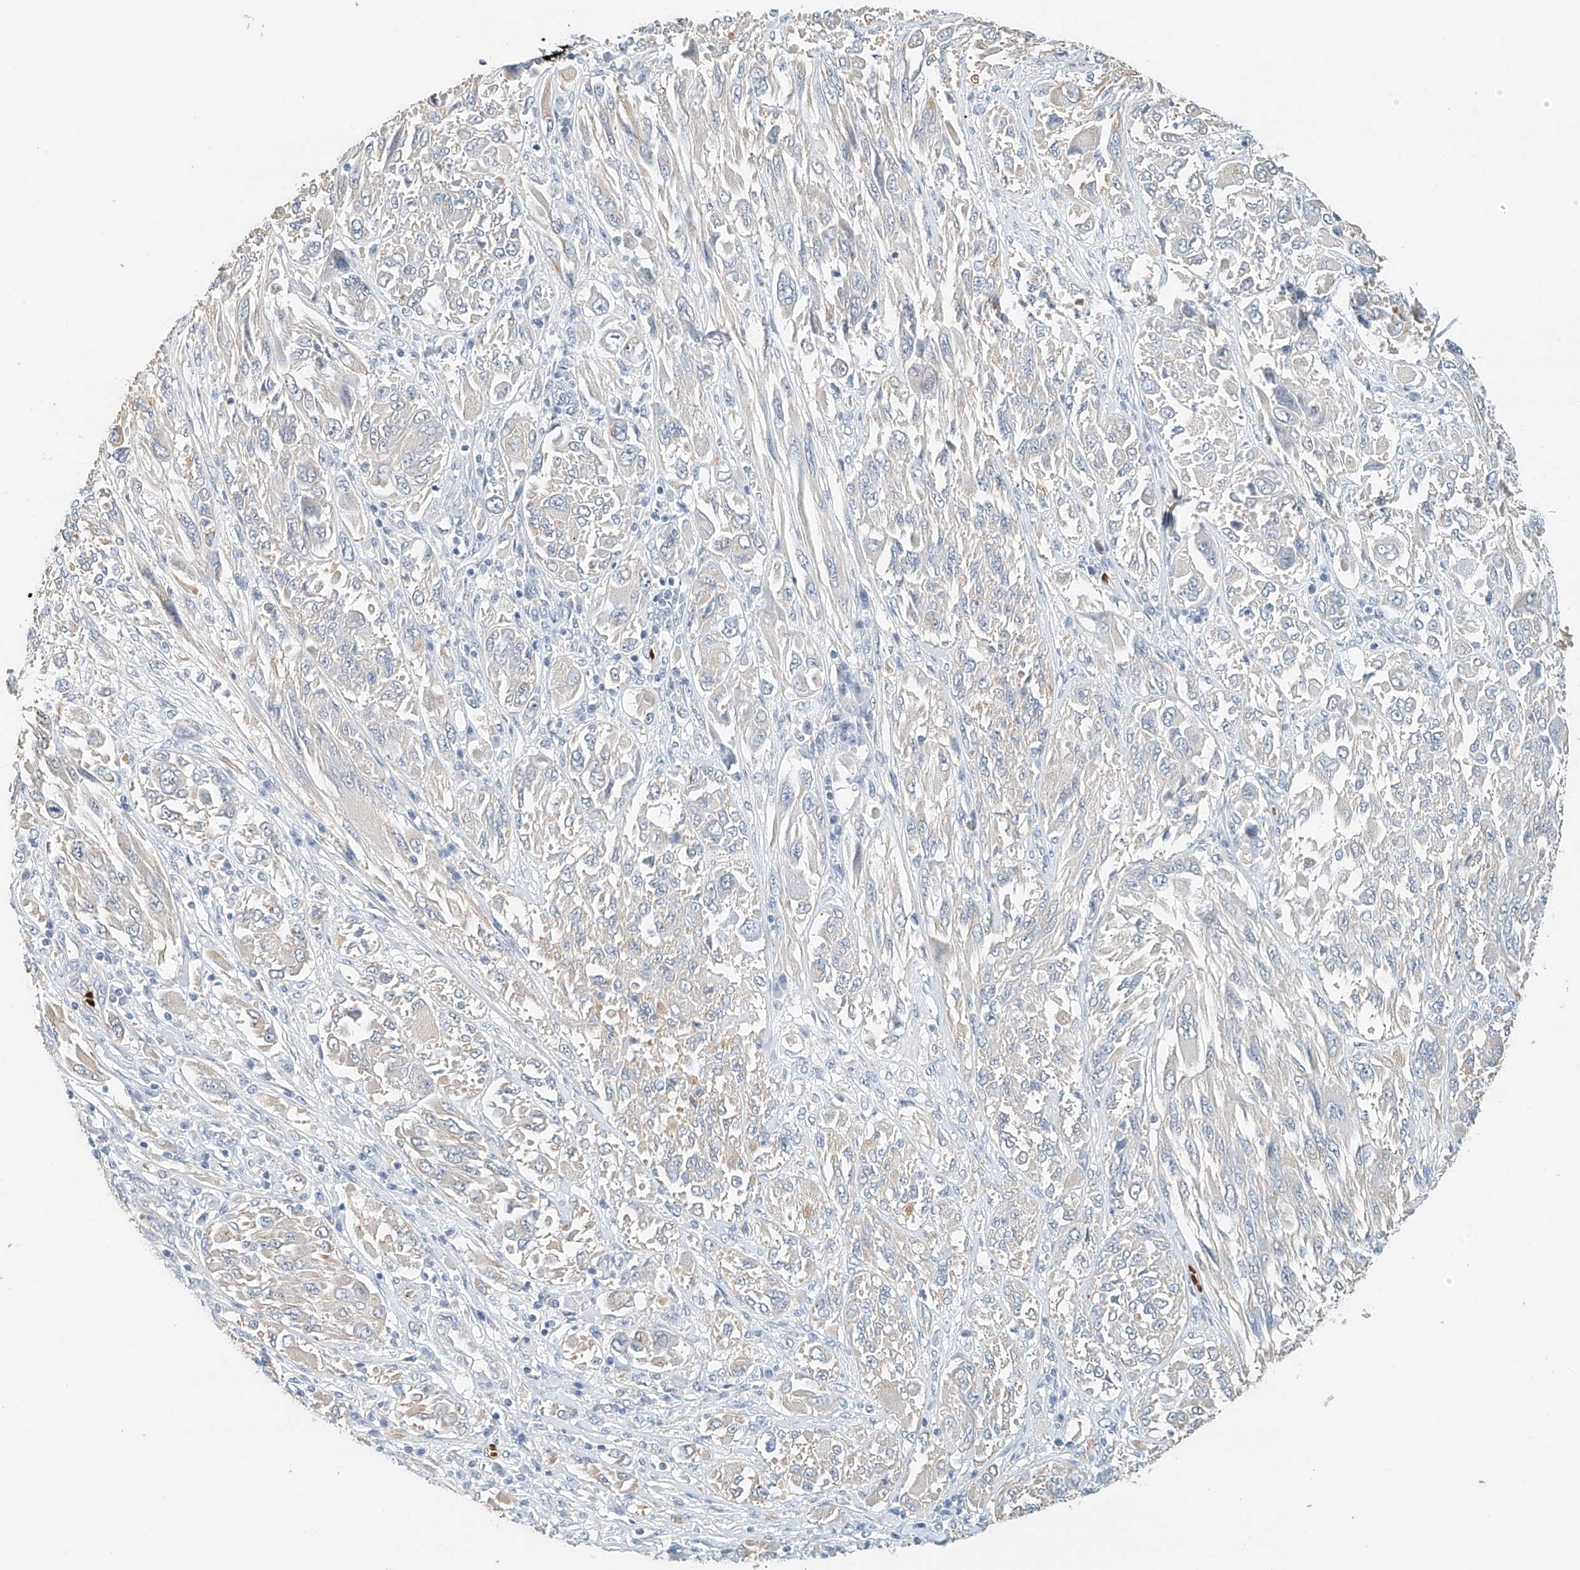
{"staining": {"intensity": "negative", "quantity": "none", "location": "none"}, "tissue": "melanoma", "cell_type": "Tumor cells", "image_type": "cancer", "snomed": [{"axis": "morphology", "description": "Malignant melanoma, NOS"}, {"axis": "topography", "description": "Skin"}], "caption": "This micrograph is of malignant melanoma stained with immunohistochemistry to label a protein in brown with the nuclei are counter-stained blue. There is no expression in tumor cells.", "gene": "RCAN3", "patient": {"sex": "female", "age": 91}}